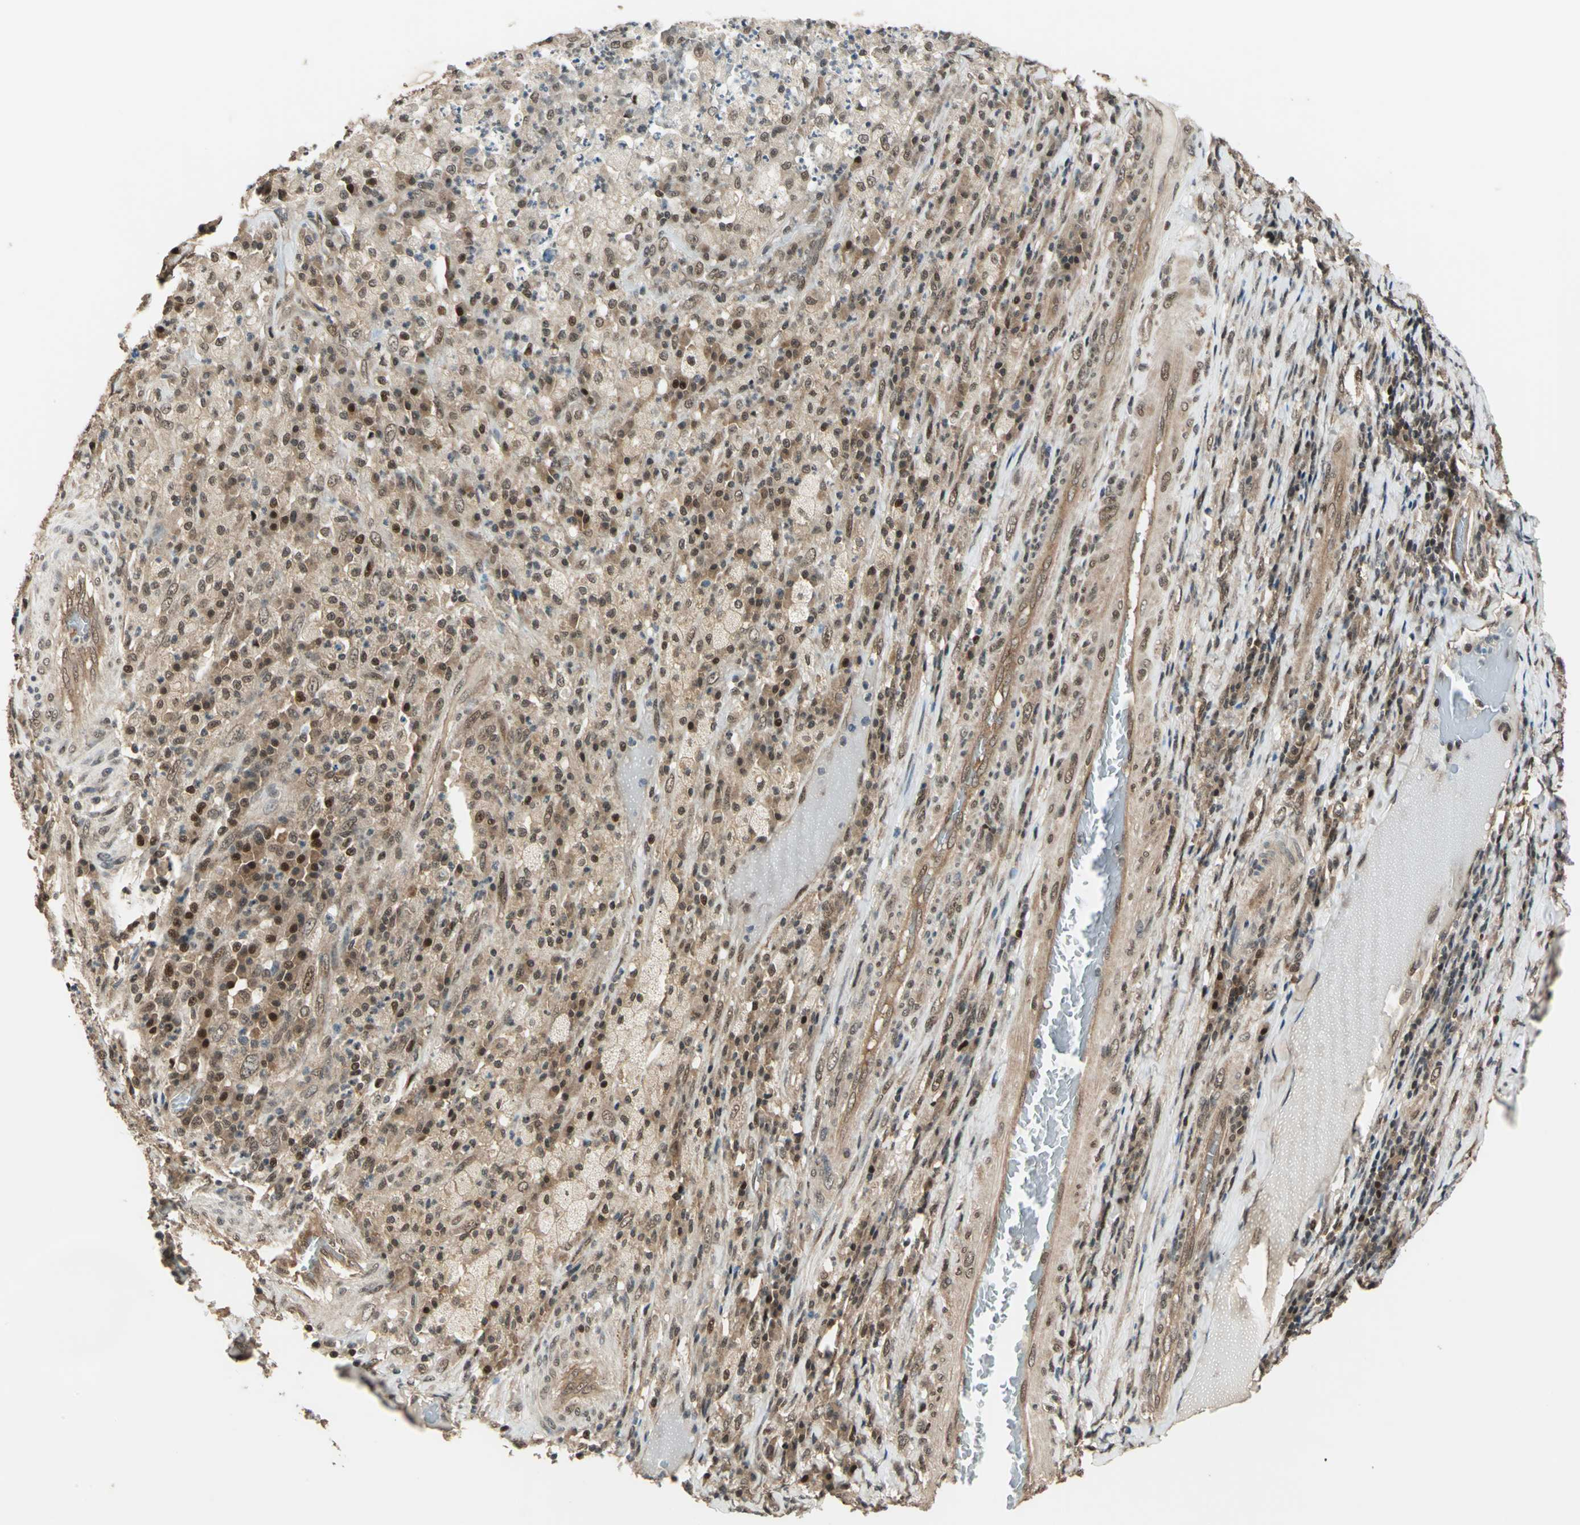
{"staining": {"intensity": "moderate", "quantity": ">75%", "location": "cytoplasmic/membranous,nuclear"}, "tissue": "testis cancer", "cell_type": "Tumor cells", "image_type": "cancer", "snomed": [{"axis": "morphology", "description": "Necrosis, NOS"}, {"axis": "morphology", "description": "Carcinoma, Embryonal, NOS"}, {"axis": "topography", "description": "Testis"}], "caption": "The immunohistochemical stain labels moderate cytoplasmic/membranous and nuclear expression in tumor cells of testis embryonal carcinoma tissue. The protein of interest is shown in brown color, while the nuclei are stained blue.", "gene": "PSMC3", "patient": {"sex": "male", "age": 19}}